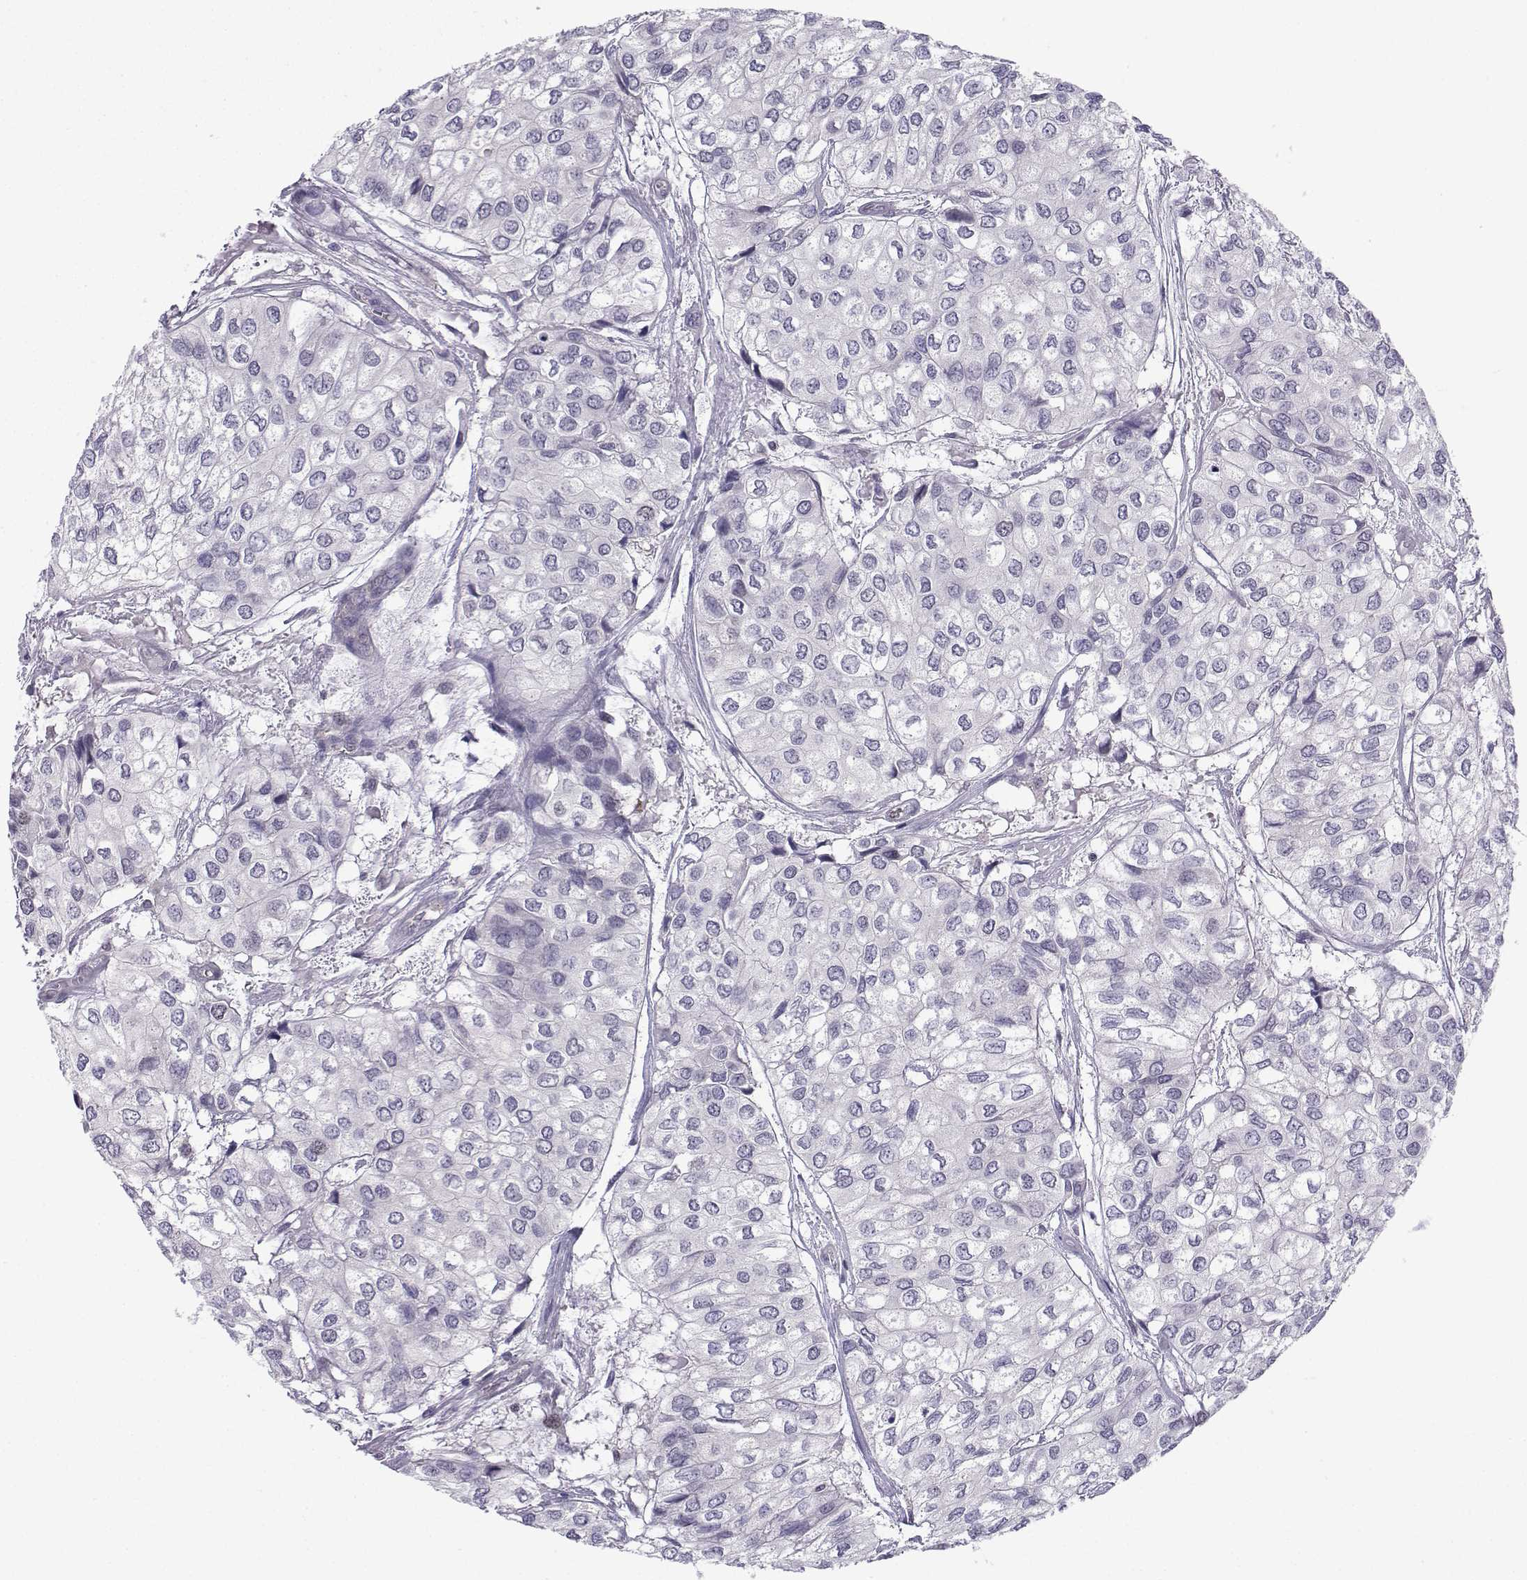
{"staining": {"intensity": "negative", "quantity": "none", "location": "none"}, "tissue": "urothelial cancer", "cell_type": "Tumor cells", "image_type": "cancer", "snomed": [{"axis": "morphology", "description": "Urothelial carcinoma, High grade"}, {"axis": "topography", "description": "Urinary bladder"}], "caption": "There is no significant expression in tumor cells of urothelial carcinoma (high-grade).", "gene": "INCENP", "patient": {"sex": "male", "age": 73}}